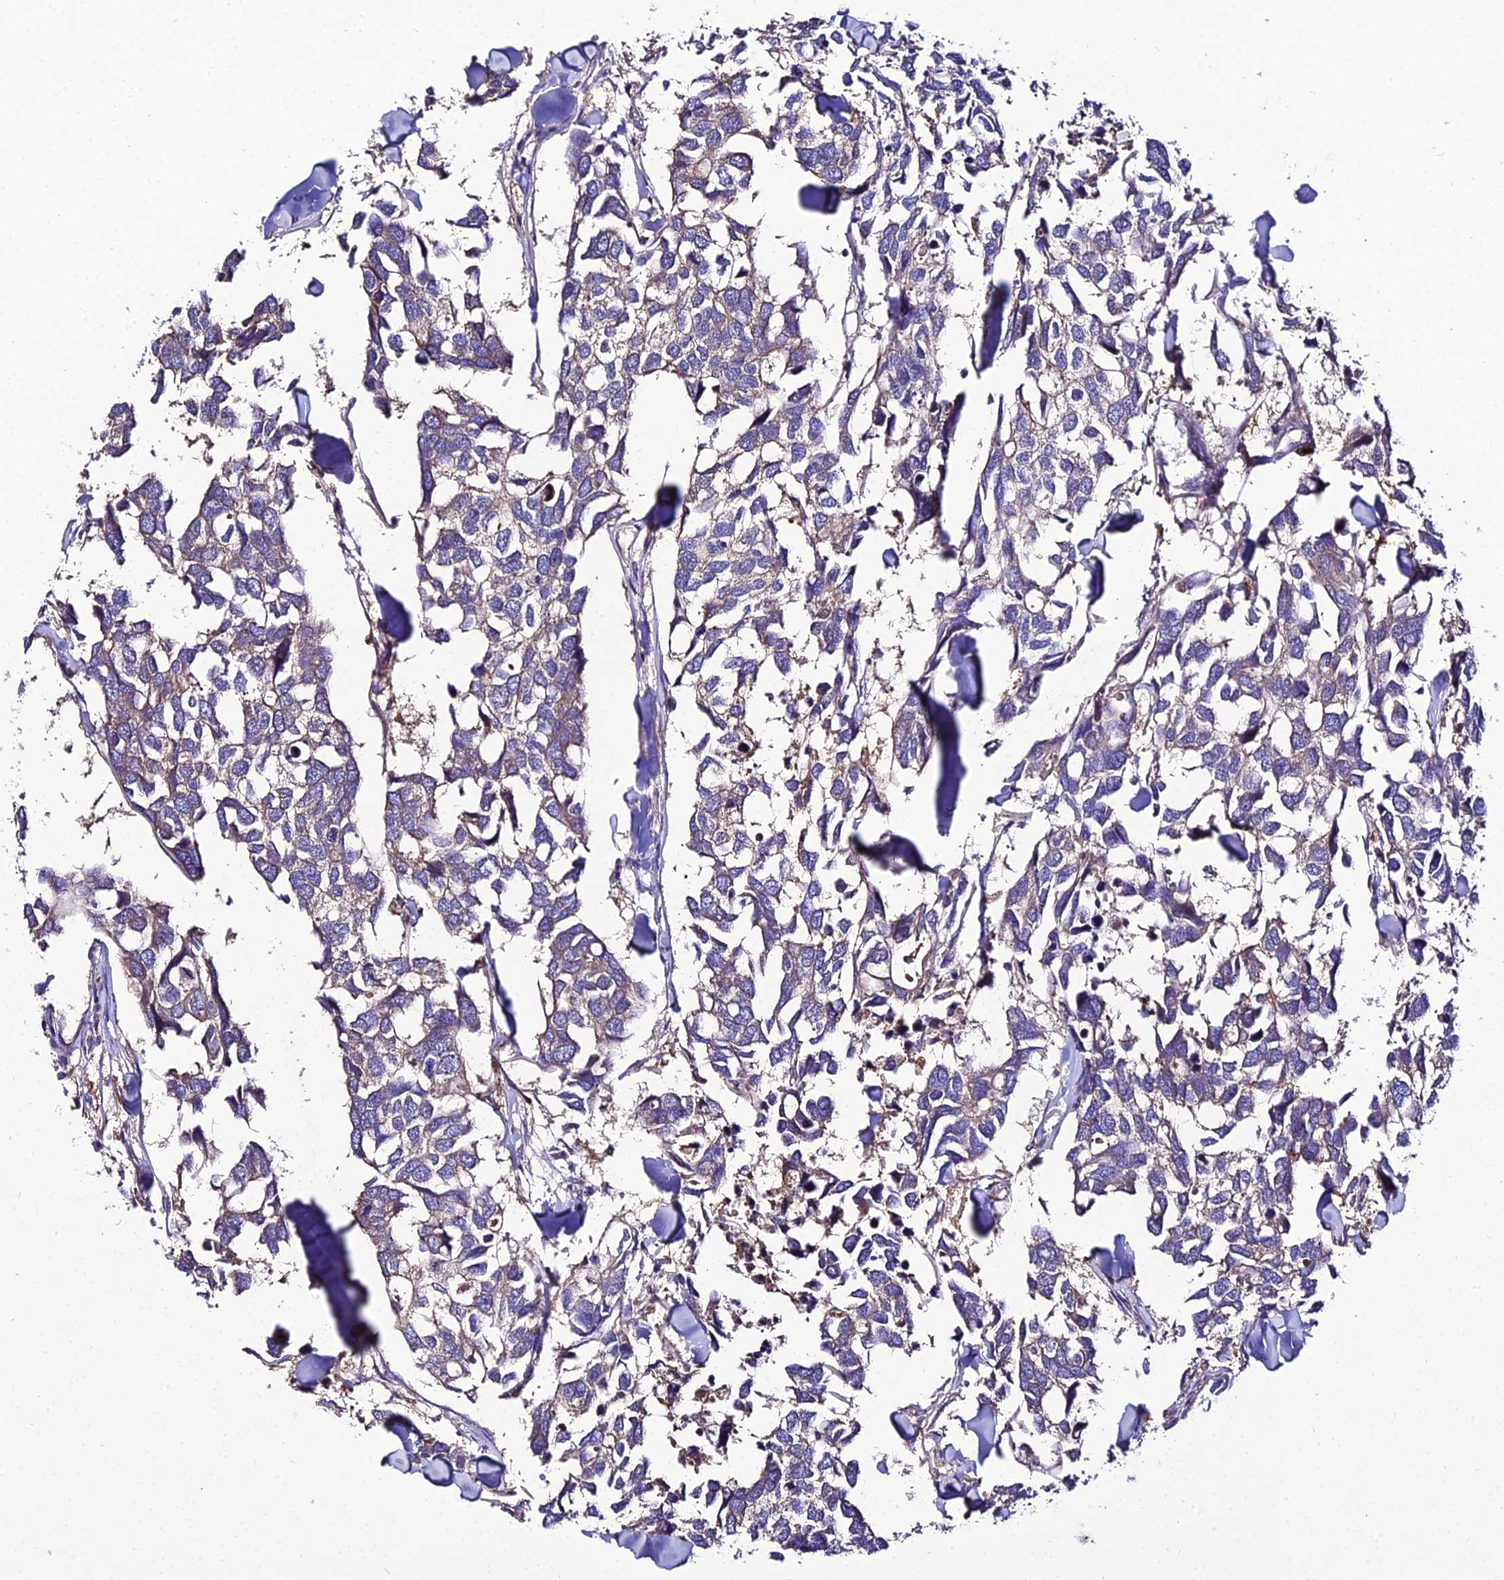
{"staining": {"intensity": "weak", "quantity": "<25%", "location": "cytoplasmic/membranous"}, "tissue": "breast cancer", "cell_type": "Tumor cells", "image_type": "cancer", "snomed": [{"axis": "morphology", "description": "Duct carcinoma"}, {"axis": "topography", "description": "Breast"}], "caption": "Tumor cells show no significant expression in infiltrating ductal carcinoma (breast).", "gene": "C2orf69", "patient": {"sex": "female", "age": 83}}